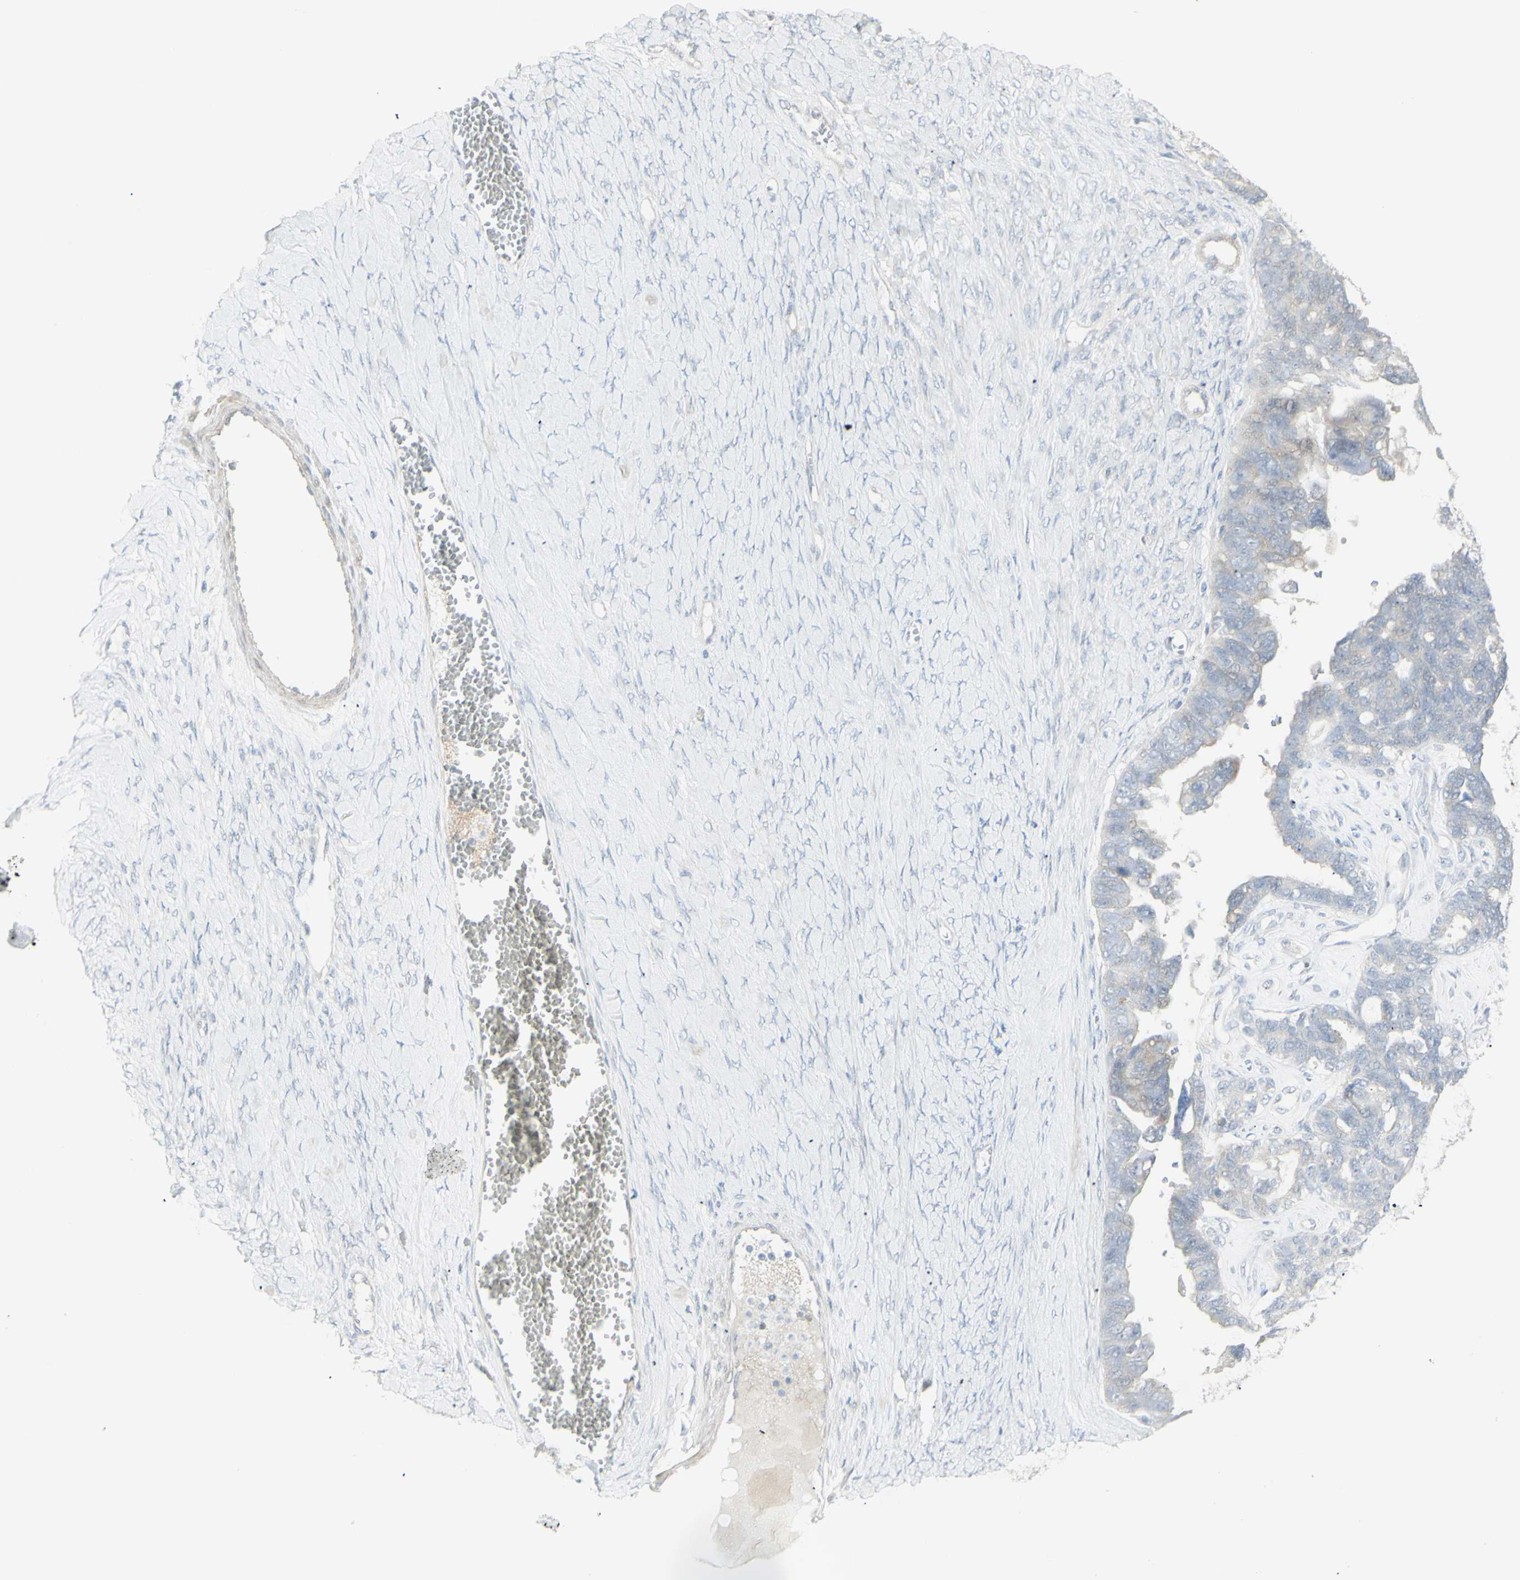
{"staining": {"intensity": "negative", "quantity": "none", "location": "none"}, "tissue": "ovarian cancer", "cell_type": "Tumor cells", "image_type": "cancer", "snomed": [{"axis": "morphology", "description": "Cystadenocarcinoma, serous, NOS"}, {"axis": "topography", "description": "Ovary"}], "caption": "Micrograph shows no protein positivity in tumor cells of ovarian cancer tissue.", "gene": "NDST4", "patient": {"sex": "female", "age": 79}}